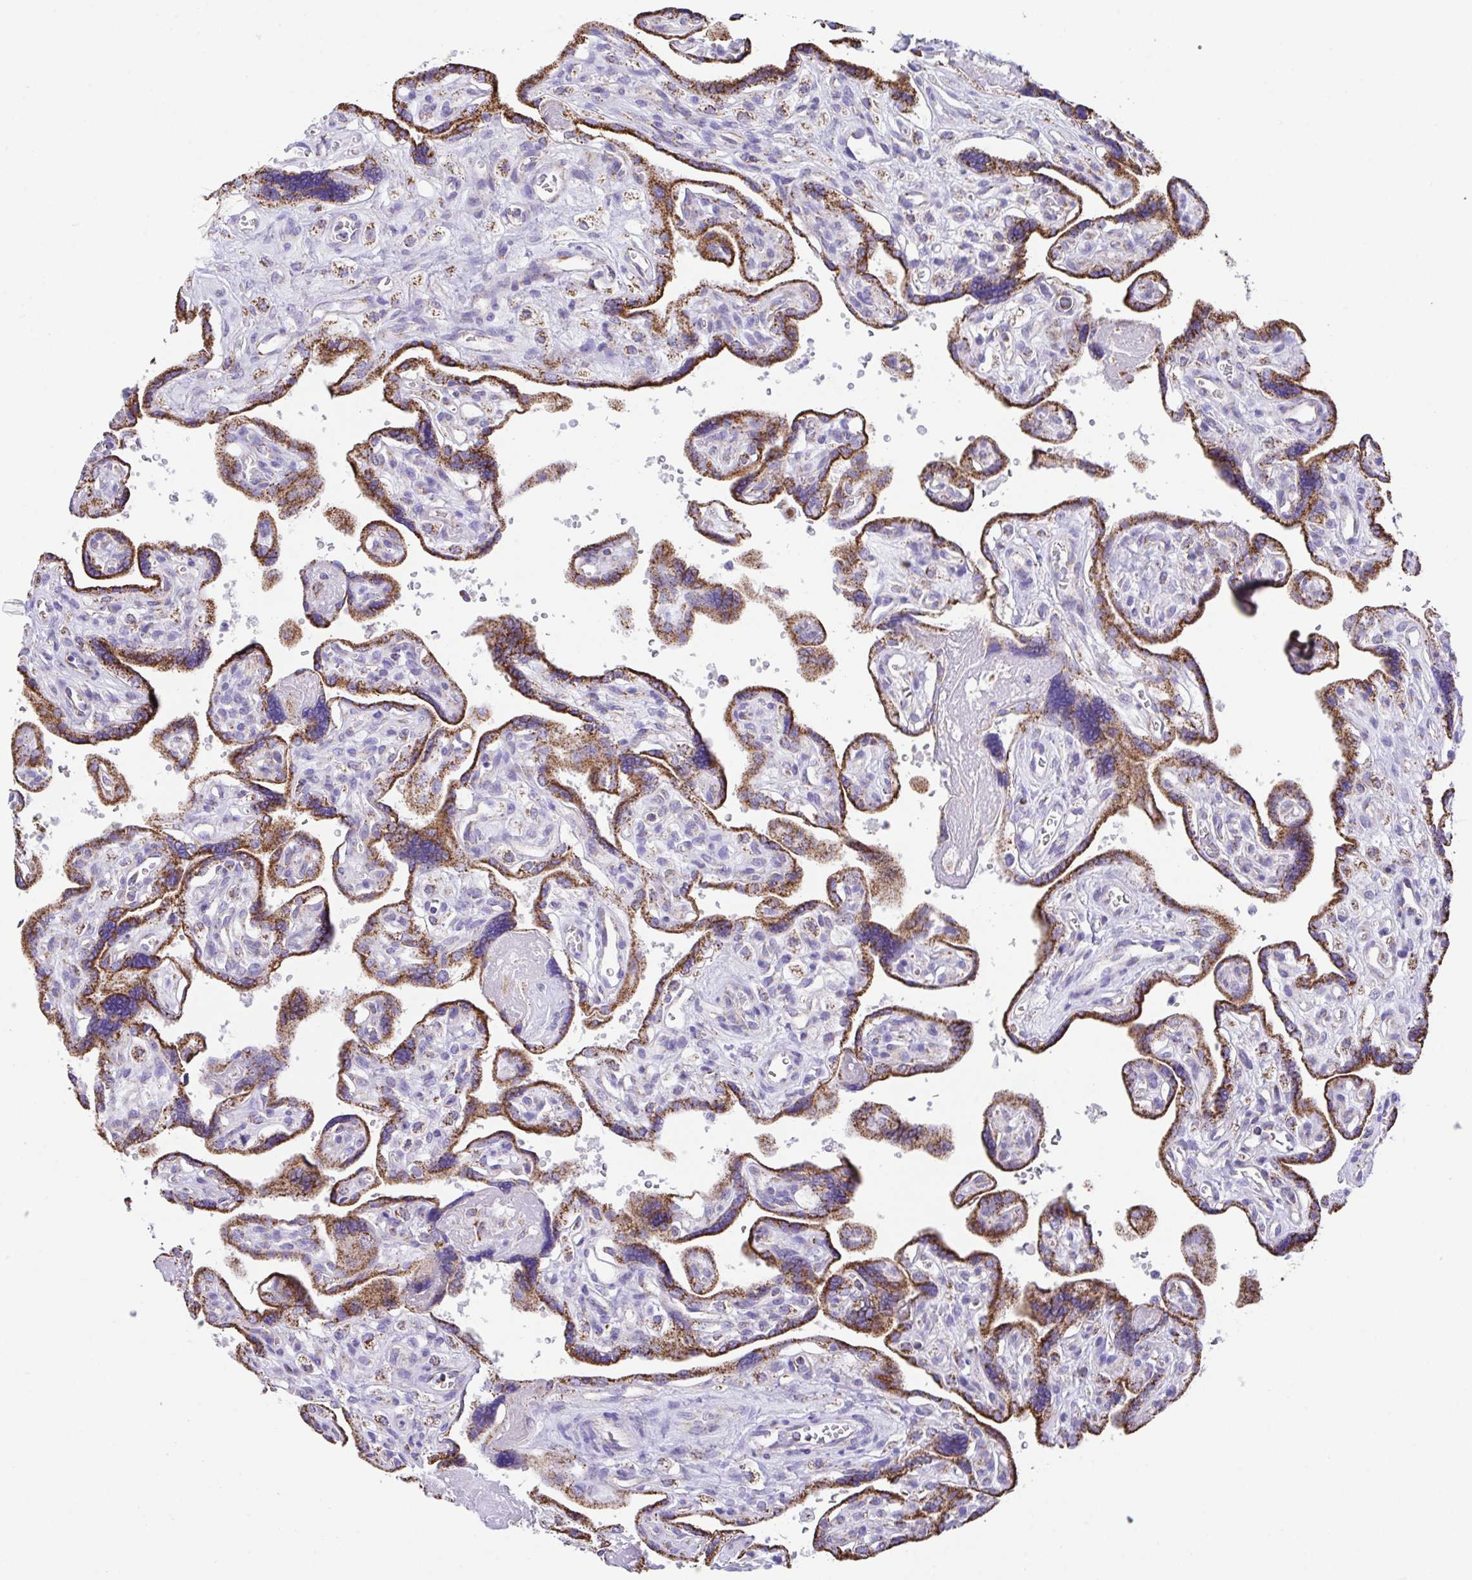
{"staining": {"intensity": "strong", "quantity": ">75%", "location": "cytoplasmic/membranous"}, "tissue": "placenta", "cell_type": "Trophoblastic cells", "image_type": "normal", "snomed": [{"axis": "morphology", "description": "Normal tissue, NOS"}, {"axis": "topography", "description": "Placenta"}], "caption": "A brown stain shows strong cytoplasmic/membranous expression of a protein in trophoblastic cells of benign placenta. (DAB = brown stain, brightfield microscopy at high magnification).", "gene": "PCMTD2", "patient": {"sex": "female", "age": 39}}